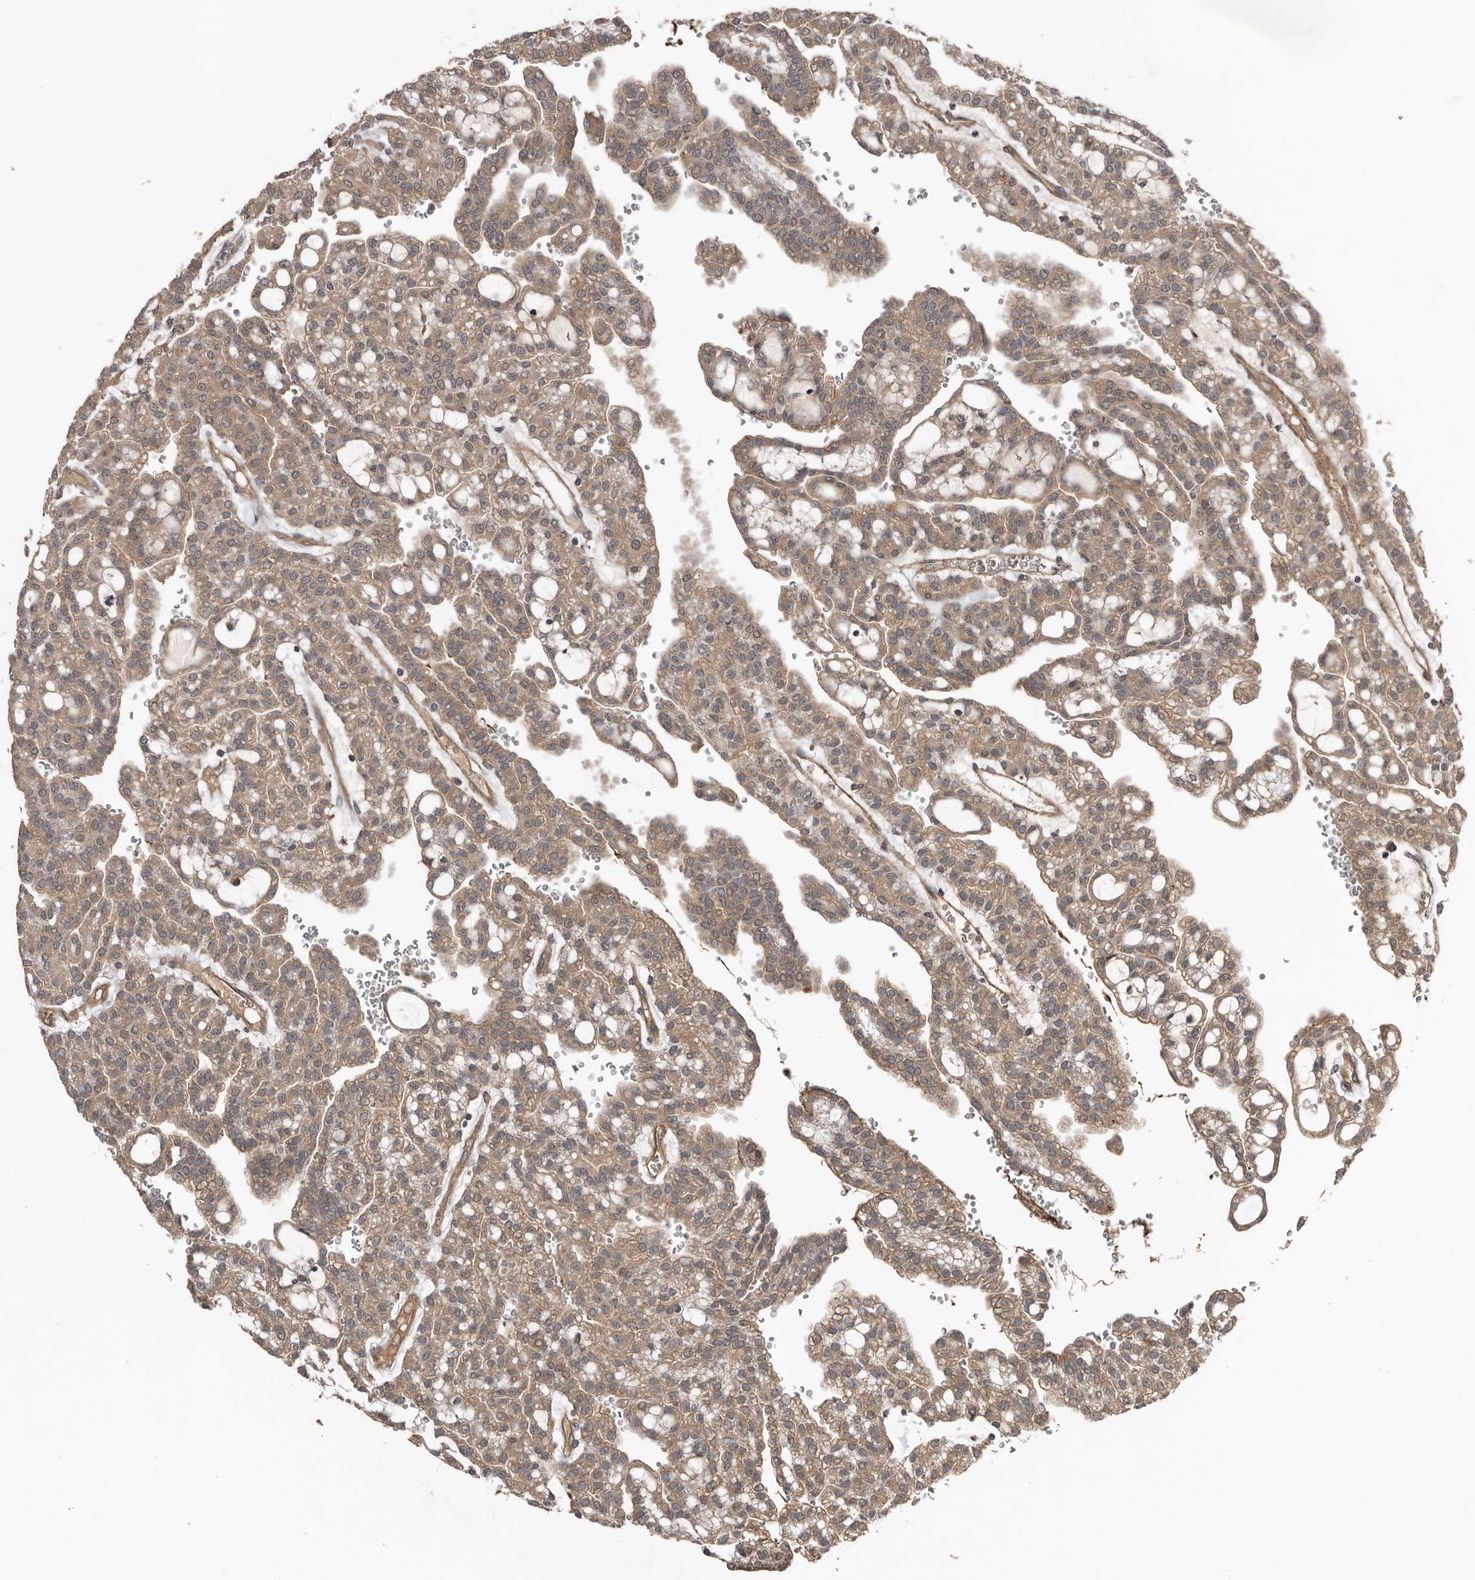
{"staining": {"intensity": "moderate", "quantity": ">75%", "location": "cytoplasmic/membranous"}, "tissue": "renal cancer", "cell_type": "Tumor cells", "image_type": "cancer", "snomed": [{"axis": "morphology", "description": "Adenocarcinoma, NOS"}, {"axis": "topography", "description": "Kidney"}], "caption": "A brown stain highlights moderate cytoplasmic/membranous expression of a protein in renal adenocarcinoma tumor cells. (Stains: DAB (3,3'-diaminobenzidine) in brown, nuclei in blue, Microscopy: brightfield microscopy at high magnification).", "gene": "DNAJB4", "patient": {"sex": "male", "age": 63}}